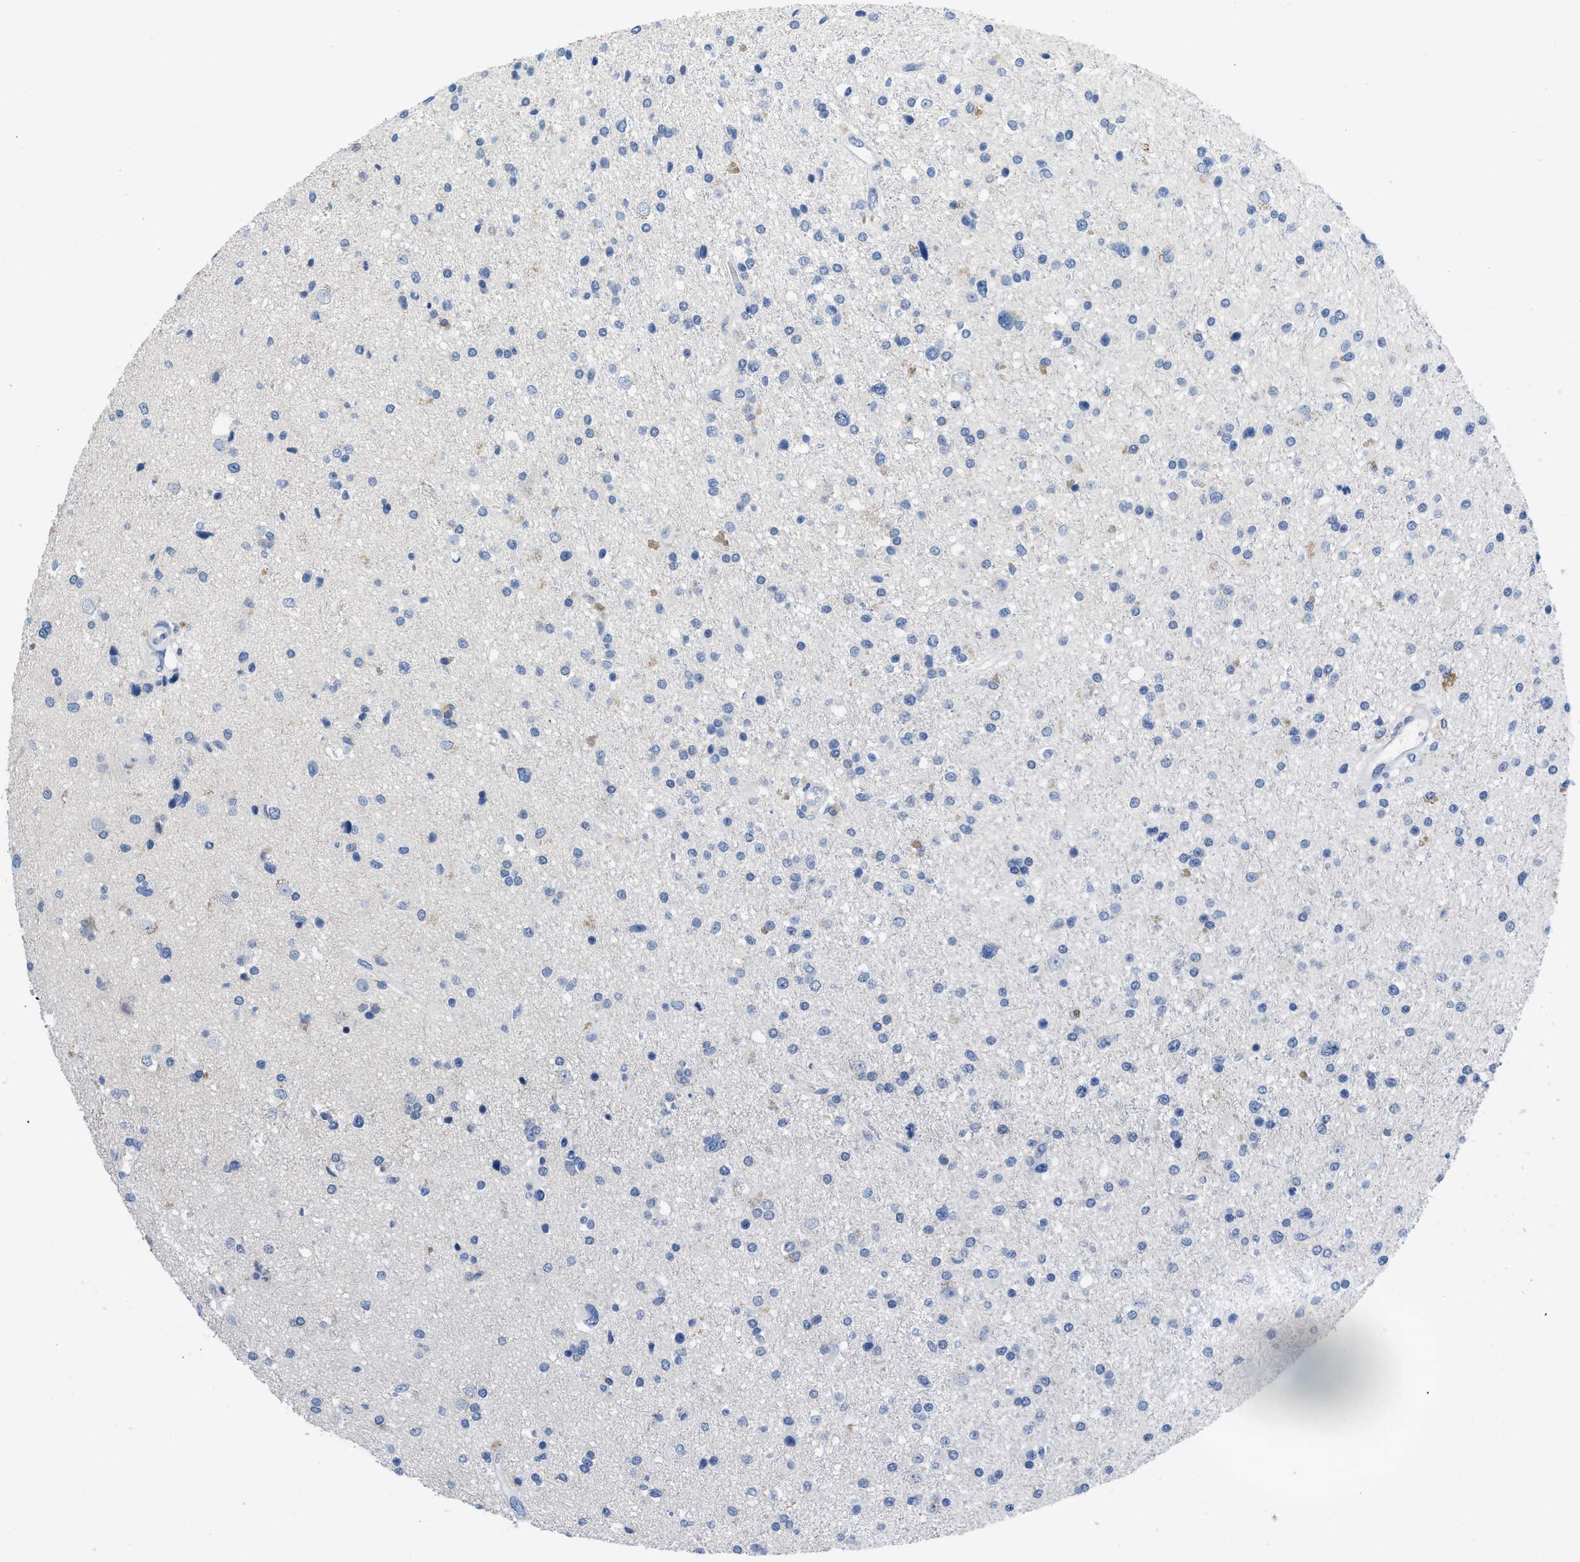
{"staining": {"intensity": "negative", "quantity": "none", "location": "none"}, "tissue": "glioma", "cell_type": "Tumor cells", "image_type": "cancer", "snomed": [{"axis": "morphology", "description": "Glioma, malignant, High grade"}, {"axis": "topography", "description": "Brain"}], "caption": "Human glioma stained for a protein using immunohistochemistry (IHC) displays no positivity in tumor cells.", "gene": "PYY", "patient": {"sex": "male", "age": 33}}